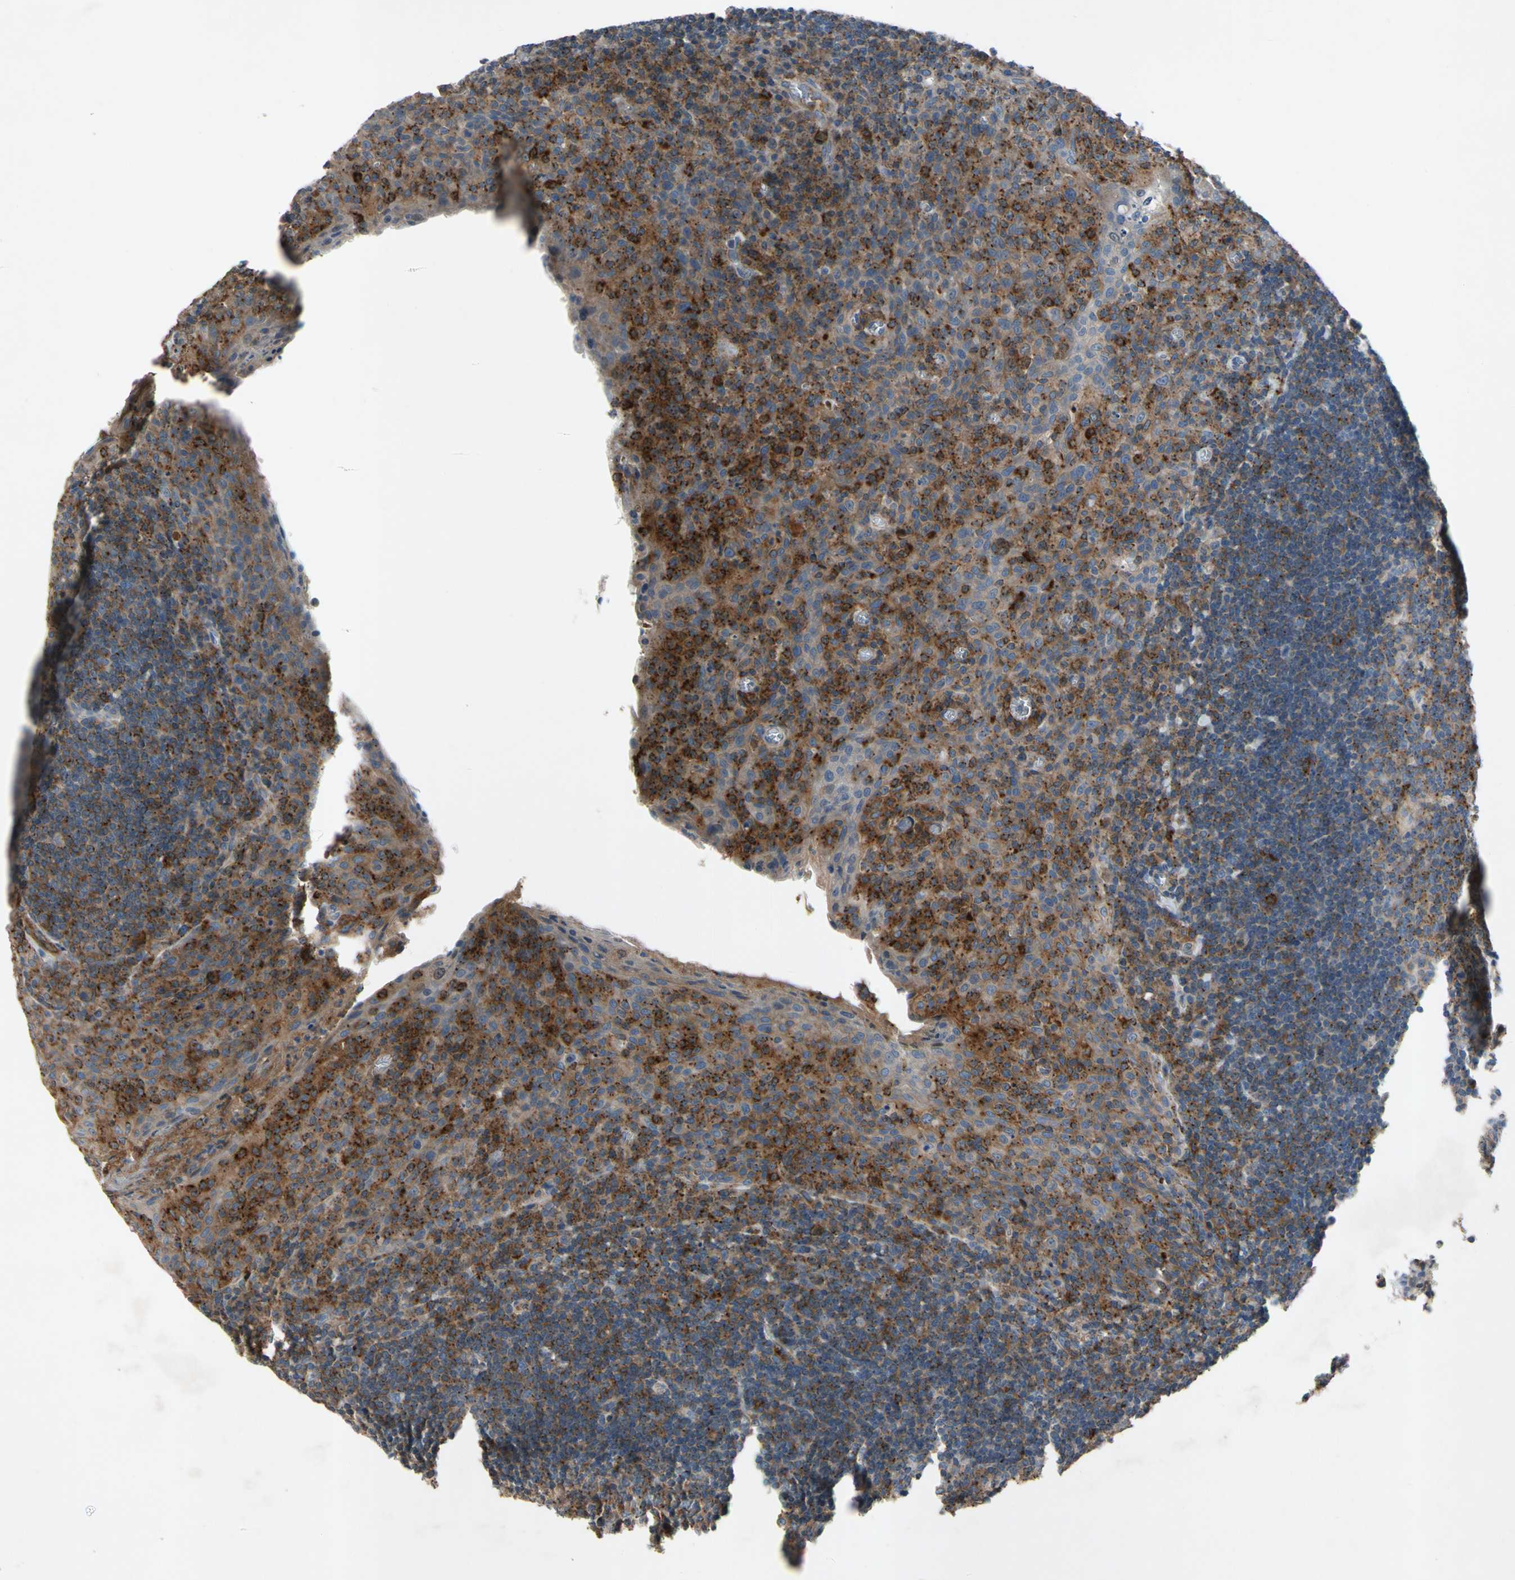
{"staining": {"intensity": "strong", "quantity": ">75%", "location": "cytoplasmic/membranous"}, "tissue": "tonsil", "cell_type": "Germinal center cells", "image_type": "normal", "snomed": [{"axis": "morphology", "description": "Normal tissue, NOS"}, {"axis": "topography", "description": "Tonsil"}], "caption": "Protein expression analysis of benign tonsil shows strong cytoplasmic/membranous positivity in approximately >75% of germinal center cells.", "gene": "NDFIP2", "patient": {"sex": "male", "age": 17}}